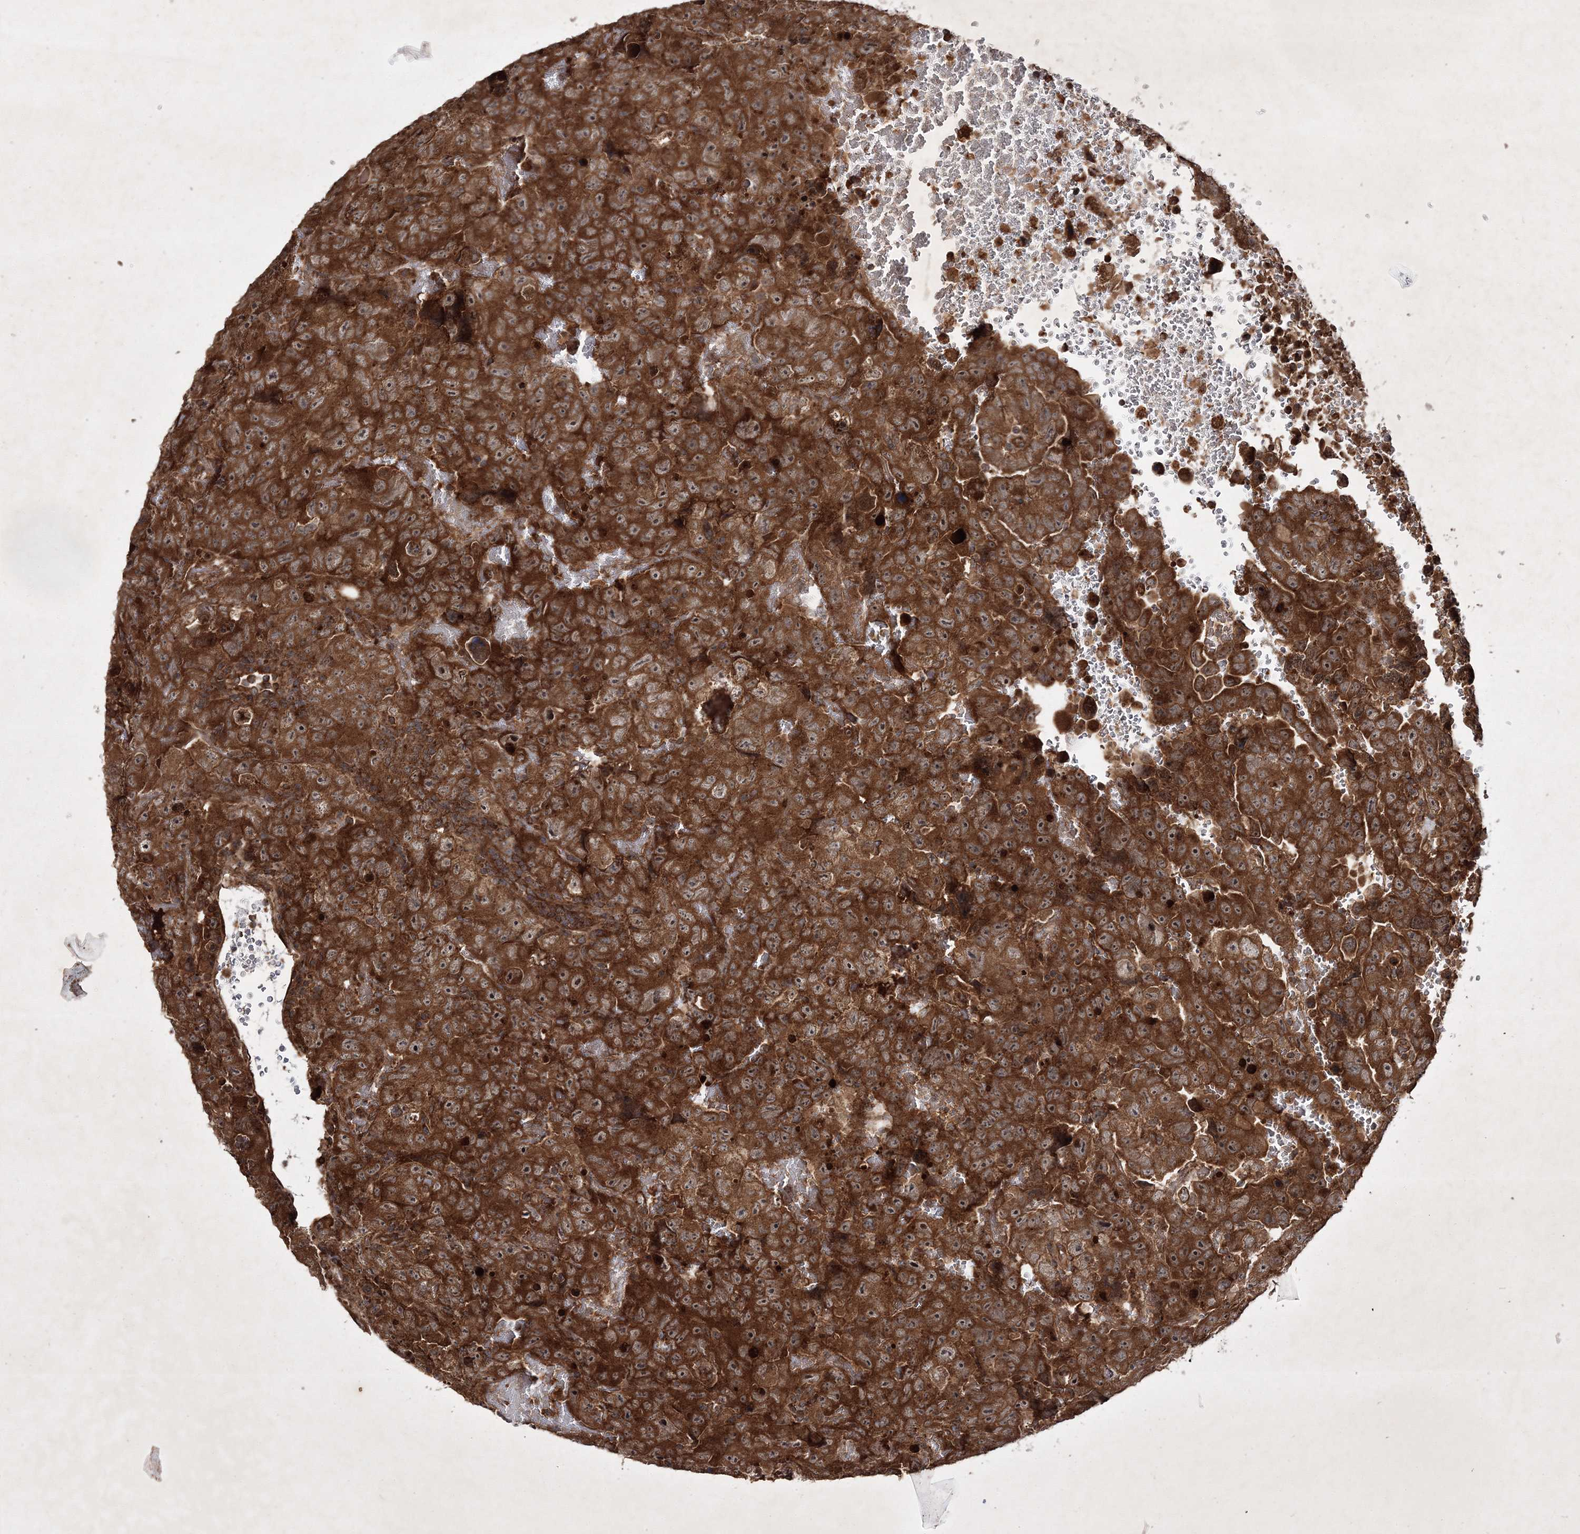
{"staining": {"intensity": "strong", "quantity": ">75%", "location": "cytoplasmic/membranous"}, "tissue": "testis cancer", "cell_type": "Tumor cells", "image_type": "cancer", "snomed": [{"axis": "morphology", "description": "Carcinoma, Embryonal, NOS"}, {"axis": "topography", "description": "Testis"}], "caption": "IHC of human embryonal carcinoma (testis) reveals high levels of strong cytoplasmic/membranous positivity in about >75% of tumor cells.", "gene": "DNAJC13", "patient": {"sex": "male", "age": 45}}